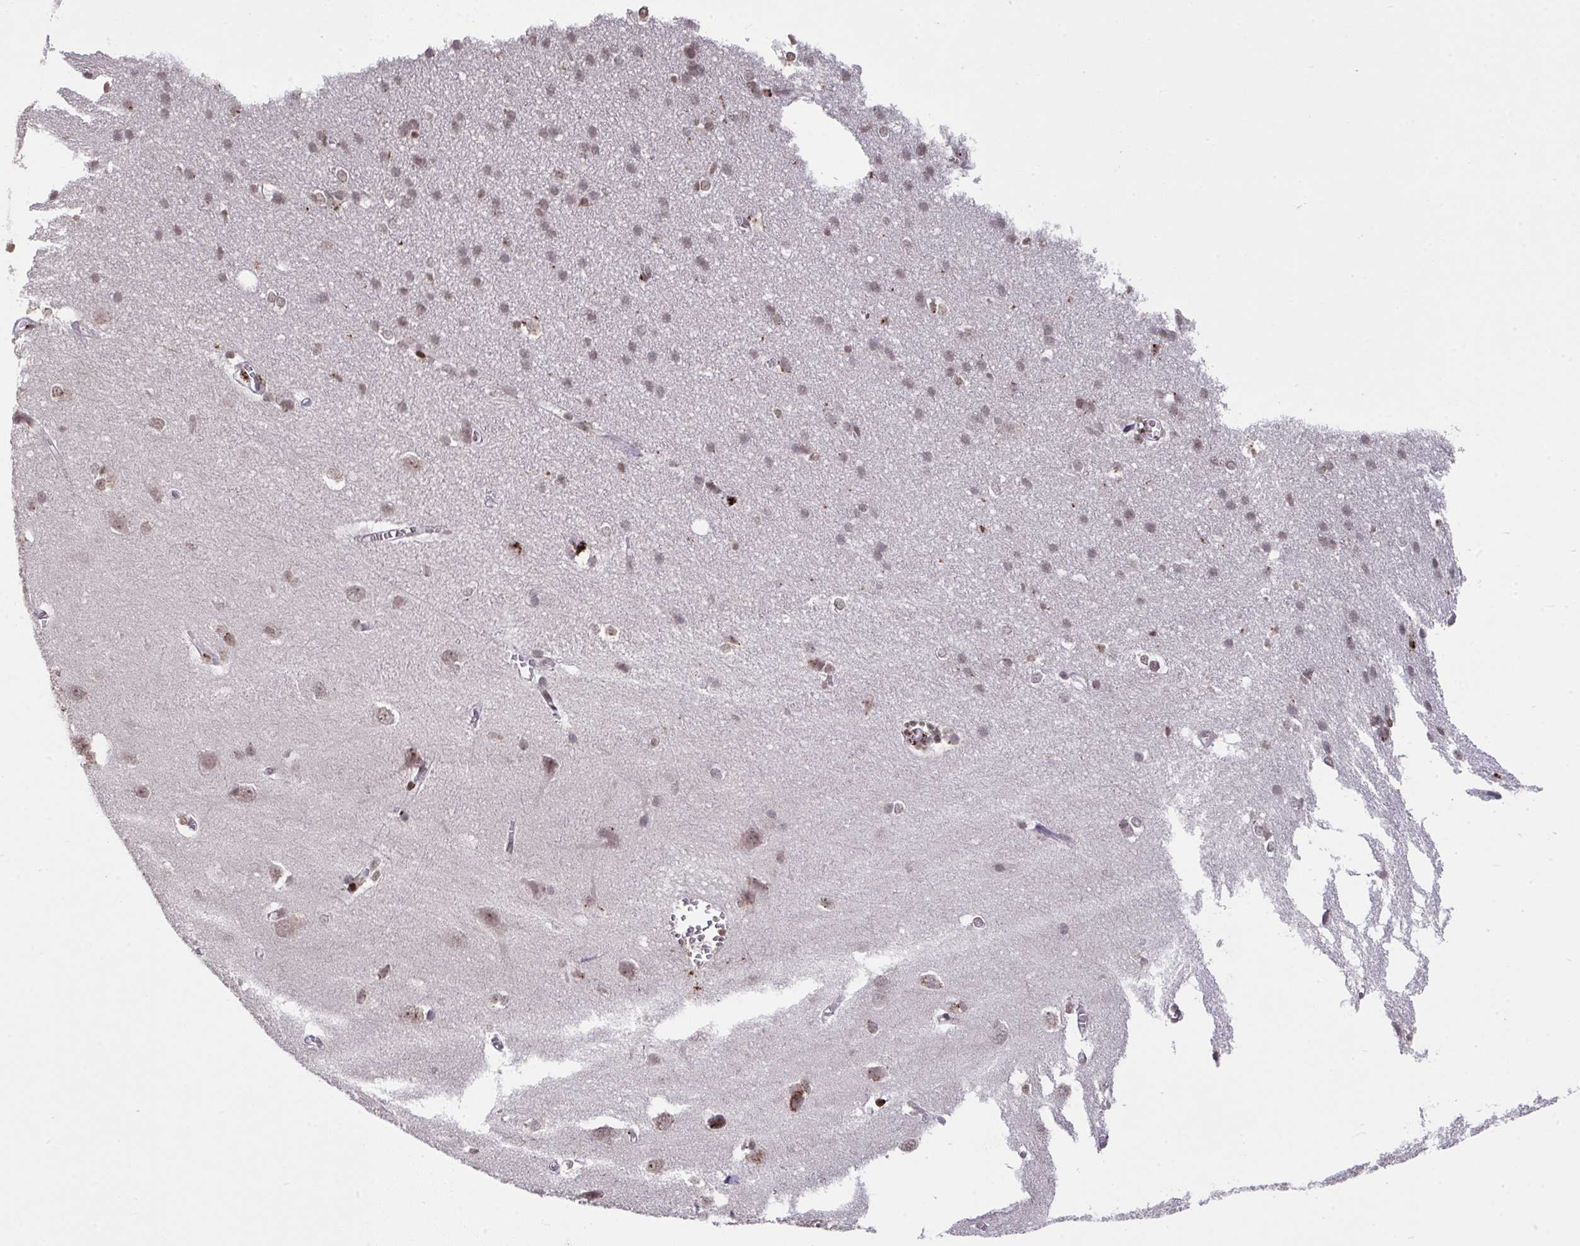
{"staining": {"intensity": "strong", "quantity": "<25%", "location": "cytoplasmic/membranous"}, "tissue": "cerebral cortex", "cell_type": "Endothelial cells", "image_type": "normal", "snomed": [{"axis": "morphology", "description": "Normal tissue, NOS"}, {"axis": "topography", "description": "Cerebral cortex"}], "caption": "About <25% of endothelial cells in normal human cerebral cortex display strong cytoplasmic/membranous protein expression as visualized by brown immunohistochemical staining.", "gene": "NIP7", "patient": {"sex": "male", "age": 37}}